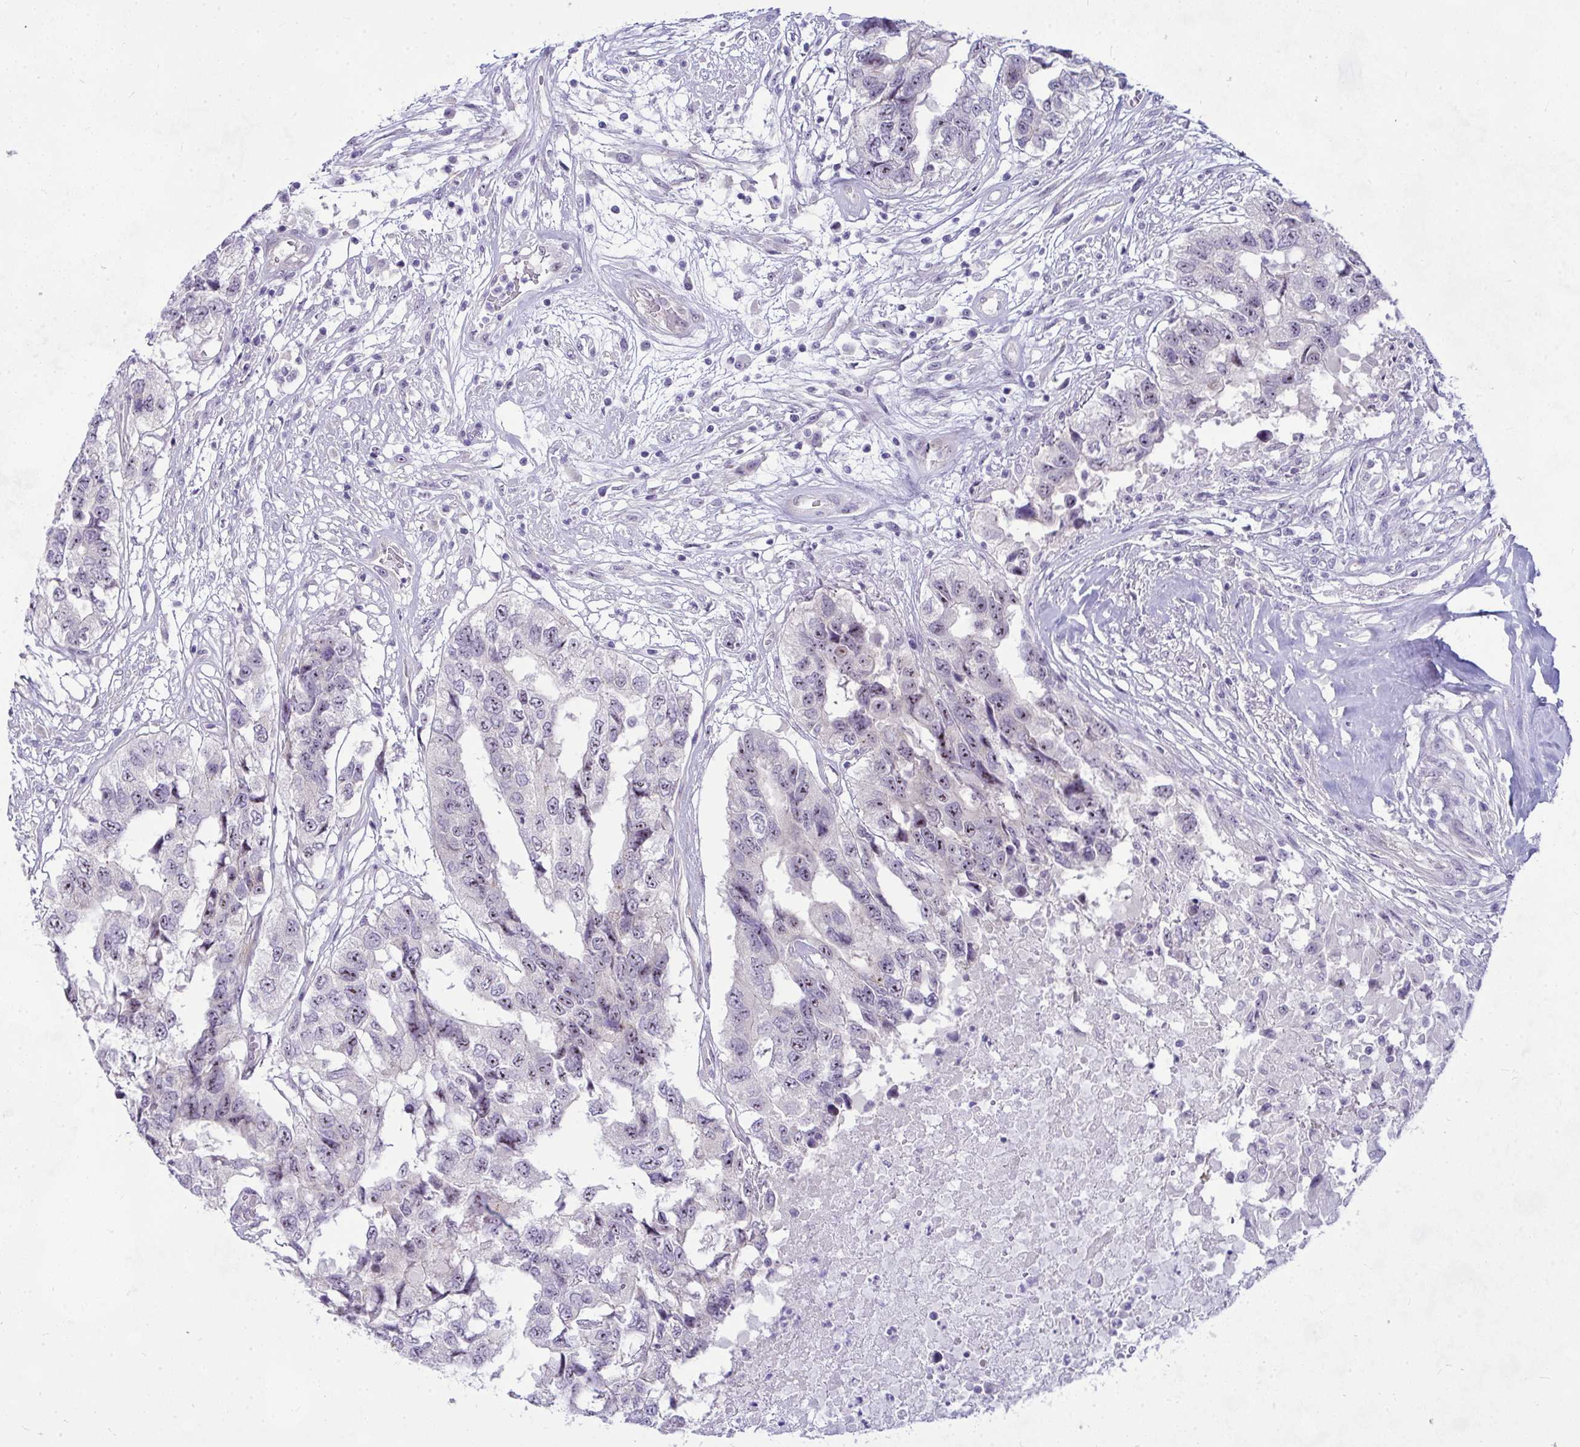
{"staining": {"intensity": "weak", "quantity": "<25%", "location": "nuclear"}, "tissue": "testis cancer", "cell_type": "Tumor cells", "image_type": "cancer", "snomed": [{"axis": "morphology", "description": "Carcinoma, Embryonal, NOS"}, {"axis": "topography", "description": "Testis"}], "caption": "Photomicrograph shows no significant protein expression in tumor cells of testis cancer (embryonal carcinoma). (Brightfield microscopy of DAB IHC at high magnification).", "gene": "NFXL1", "patient": {"sex": "male", "age": 83}}